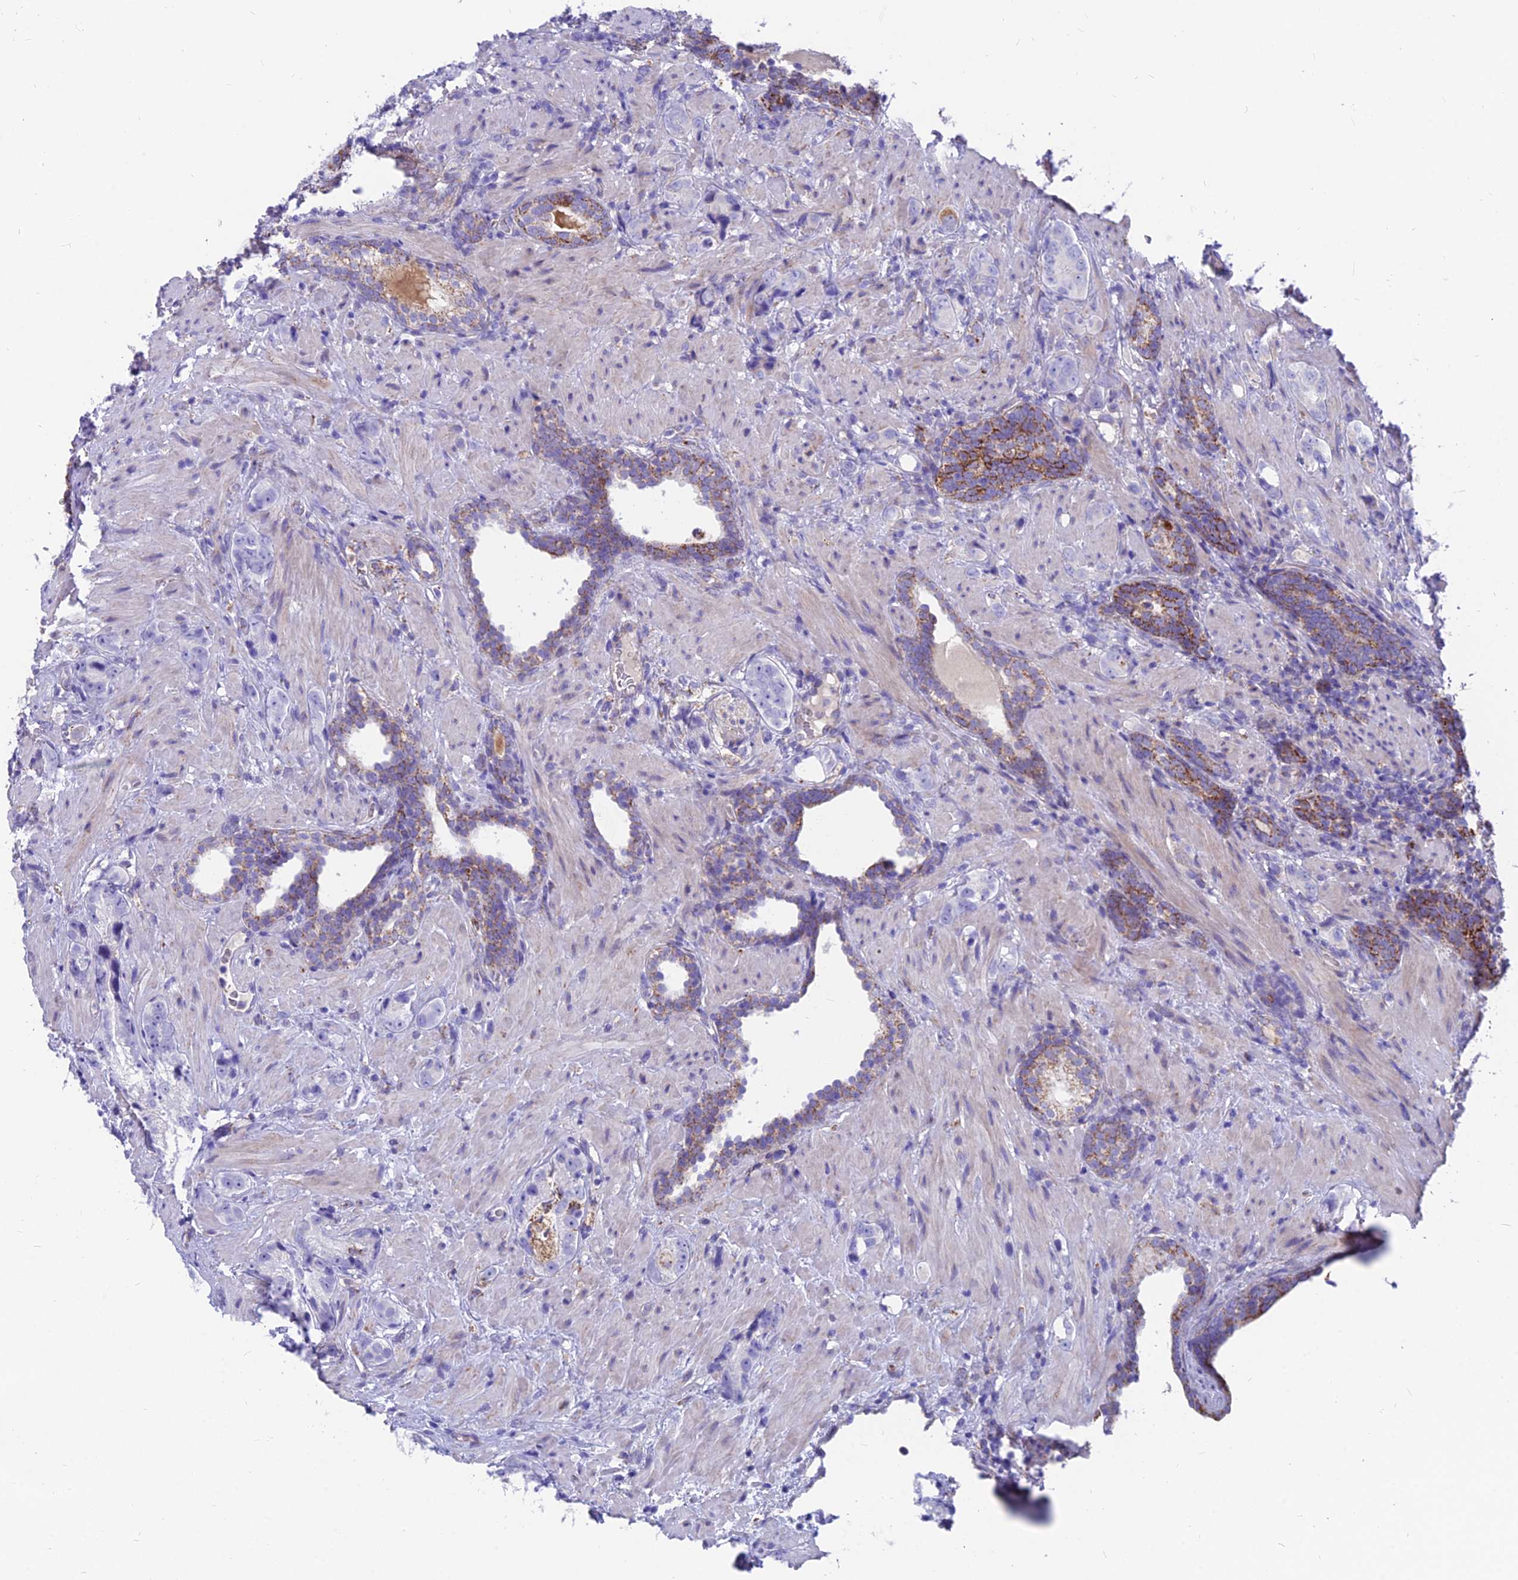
{"staining": {"intensity": "negative", "quantity": "none", "location": "none"}, "tissue": "prostate cancer", "cell_type": "Tumor cells", "image_type": "cancer", "snomed": [{"axis": "morphology", "description": "Adenocarcinoma, High grade"}, {"axis": "topography", "description": "Prostate"}], "caption": "A high-resolution image shows immunohistochemistry staining of prostate cancer, which demonstrates no significant positivity in tumor cells. (IHC, brightfield microscopy, high magnification).", "gene": "TIGD6", "patient": {"sex": "male", "age": 63}}